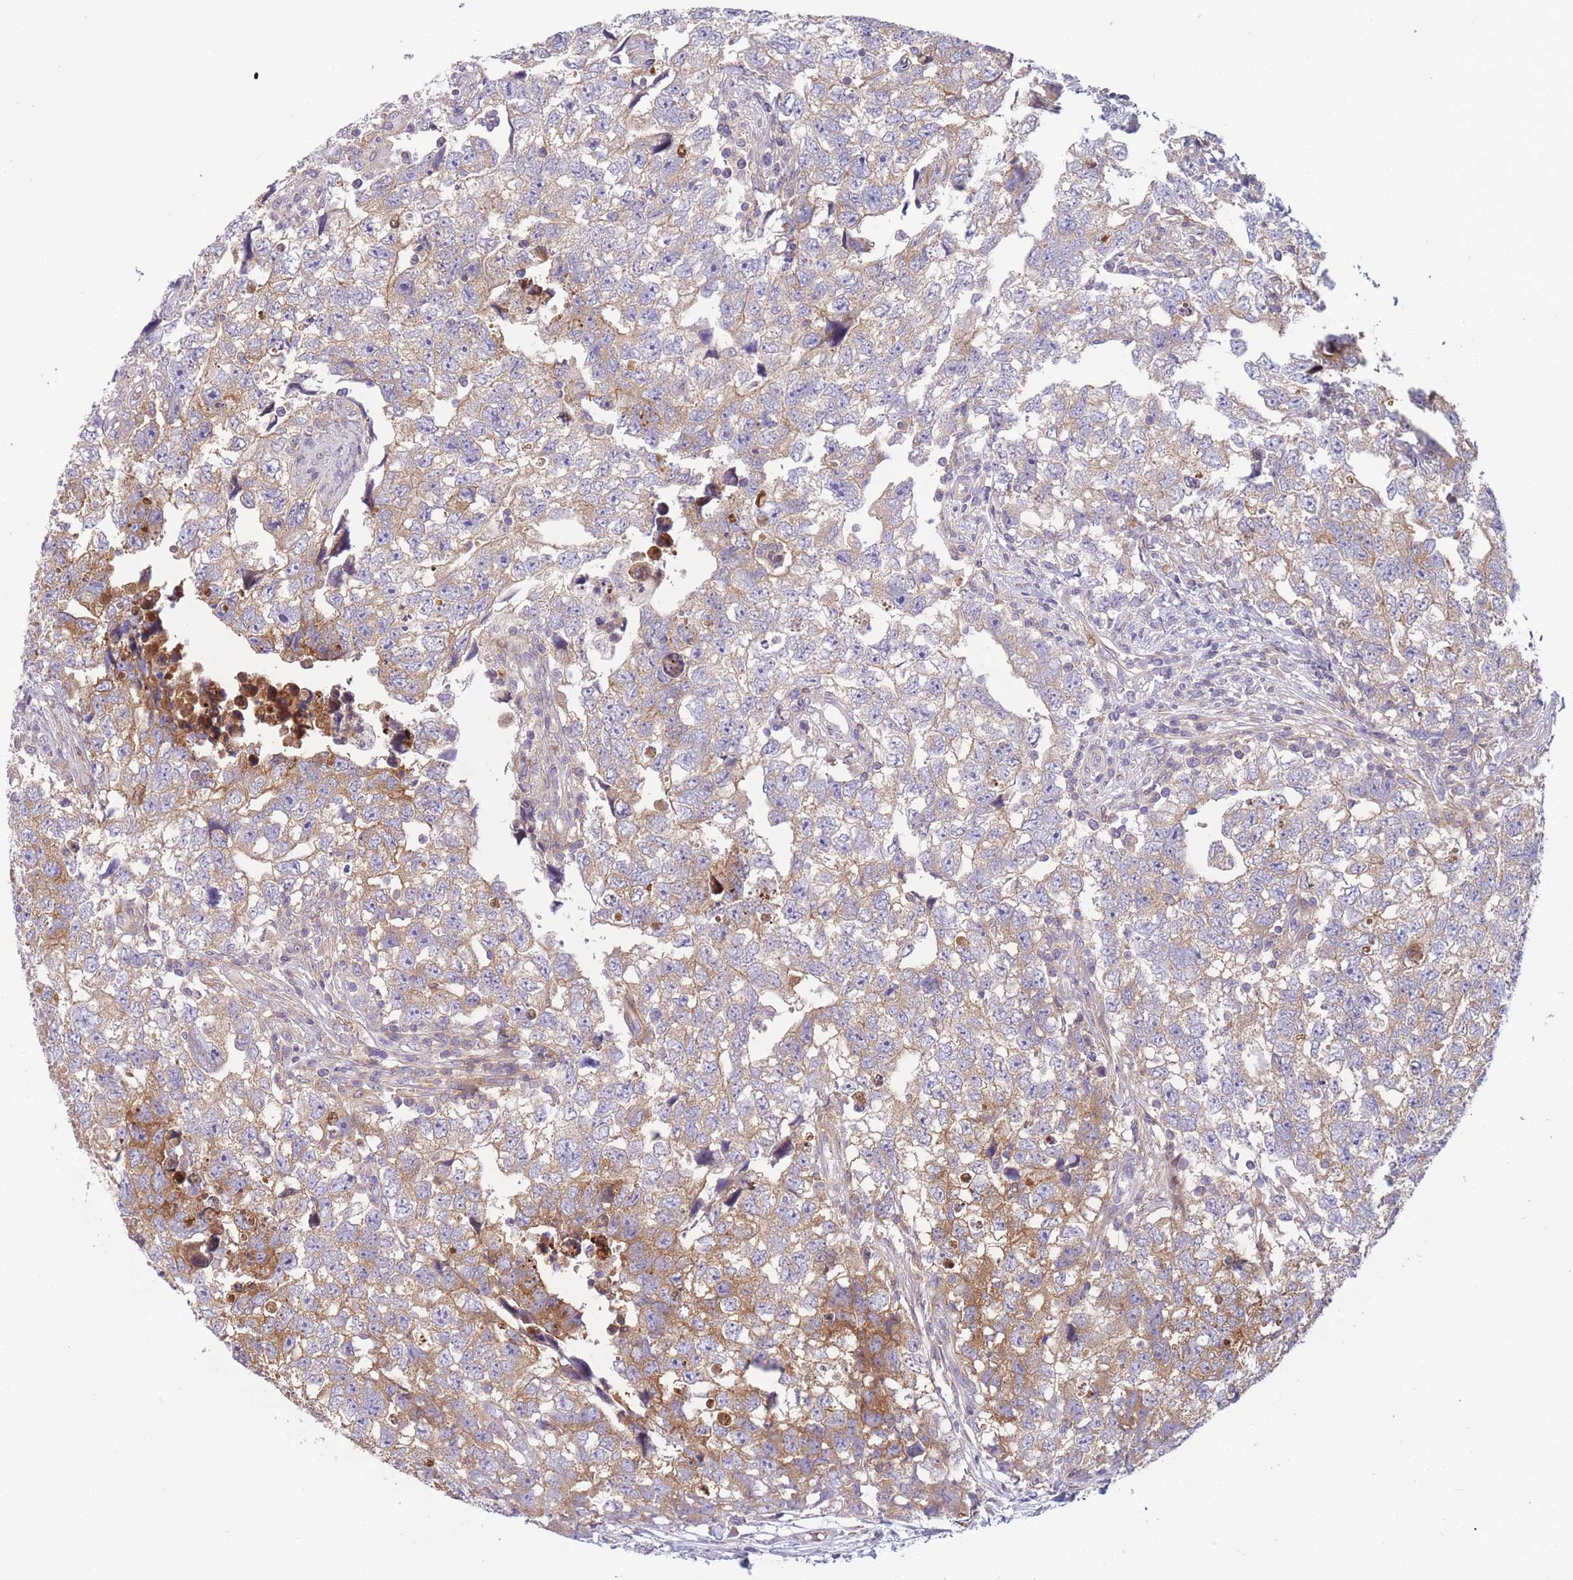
{"staining": {"intensity": "moderate", "quantity": "25%-75%", "location": "cytoplasmic/membranous"}, "tissue": "testis cancer", "cell_type": "Tumor cells", "image_type": "cancer", "snomed": [{"axis": "morphology", "description": "Carcinoma, Embryonal, NOS"}, {"axis": "topography", "description": "Testis"}], "caption": "A photomicrograph of embryonal carcinoma (testis) stained for a protein demonstrates moderate cytoplasmic/membranous brown staining in tumor cells.", "gene": "PDE4A", "patient": {"sex": "male", "age": 22}}